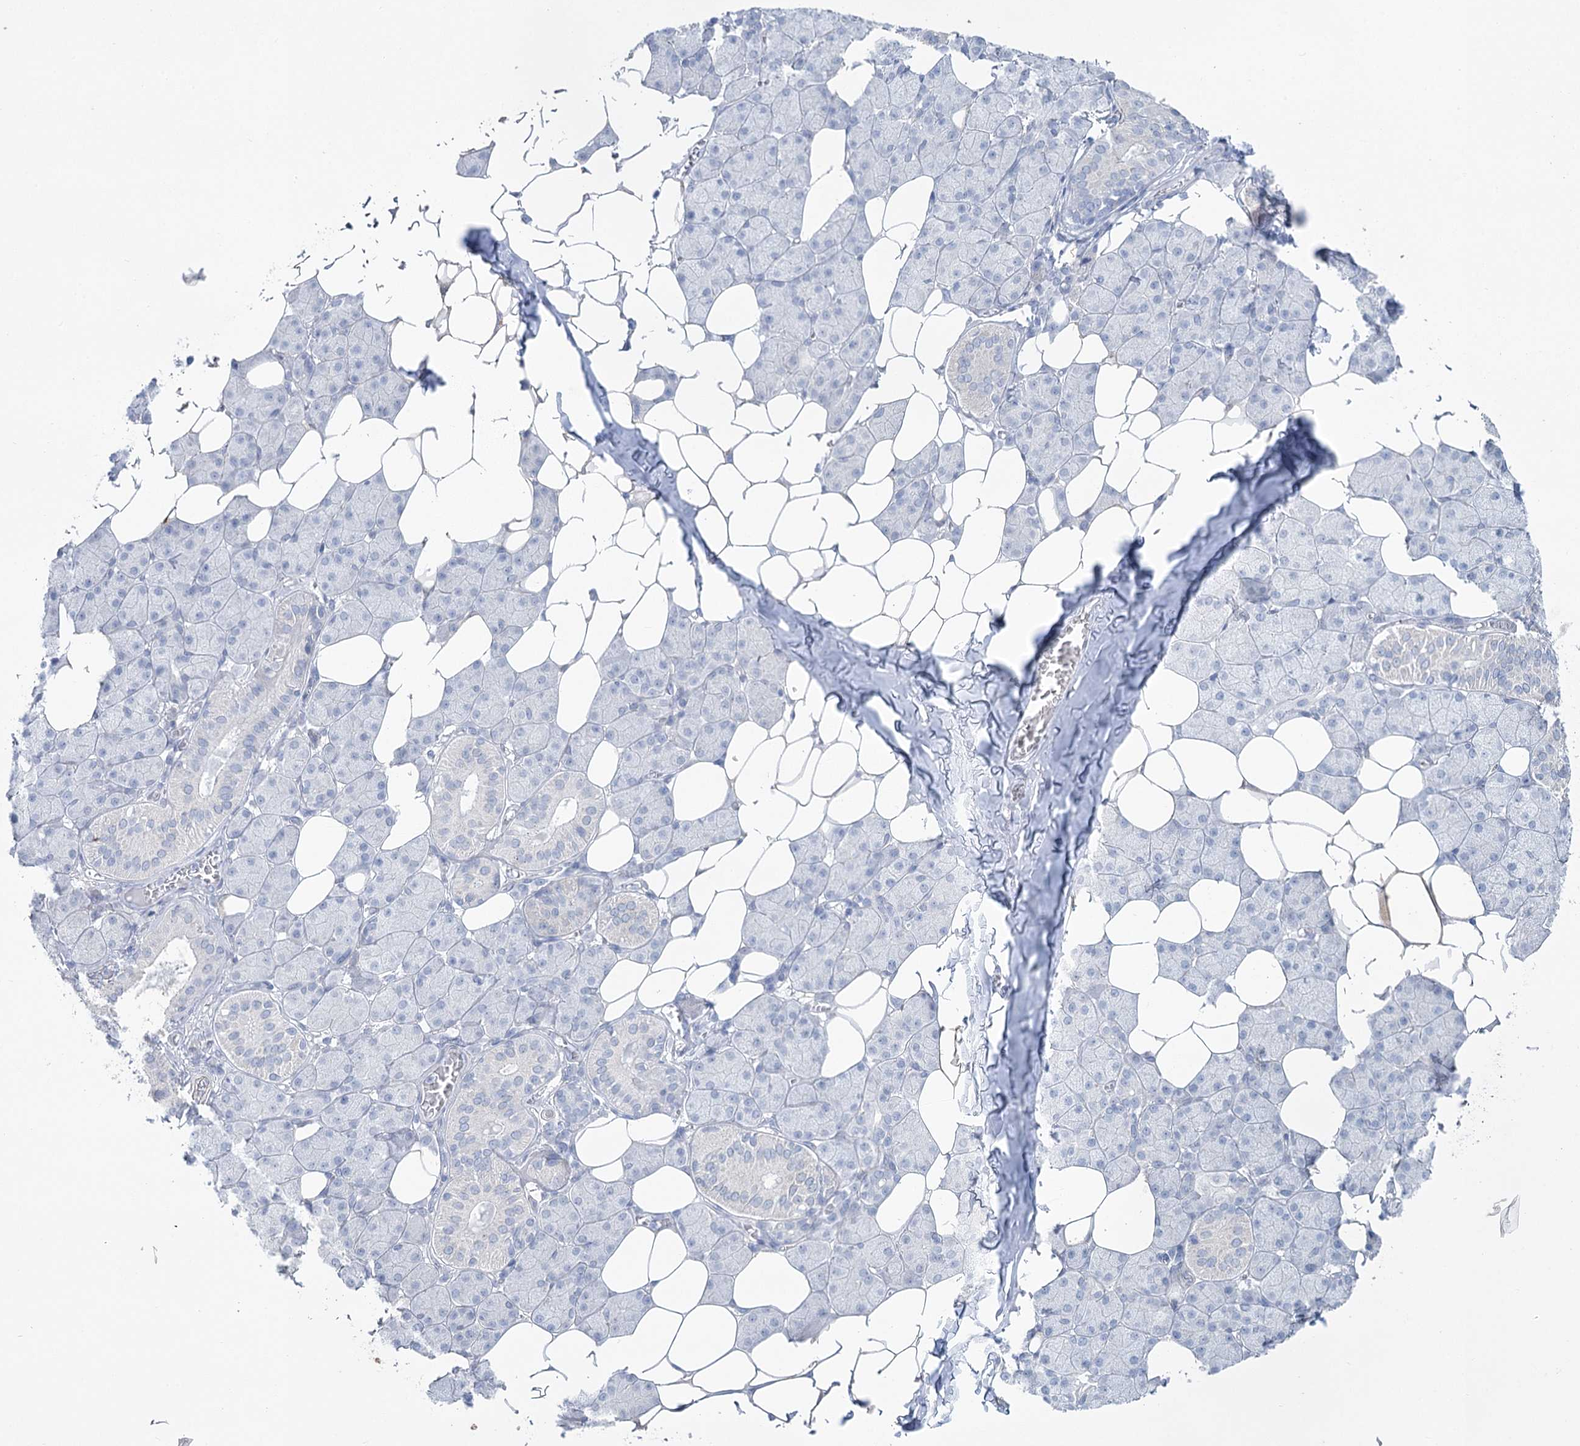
{"staining": {"intensity": "negative", "quantity": "none", "location": "none"}, "tissue": "salivary gland", "cell_type": "Glandular cells", "image_type": "normal", "snomed": [{"axis": "morphology", "description": "Normal tissue, NOS"}, {"axis": "topography", "description": "Salivary gland"}], "caption": "Immunohistochemistry (IHC) micrograph of normal human salivary gland stained for a protein (brown), which reveals no expression in glandular cells. (Brightfield microscopy of DAB (3,3'-diaminobenzidine) immunohistochemistry at high magnification).", "gene": "CCDC88A", "patient": {"sex": "female", "age": 33}}